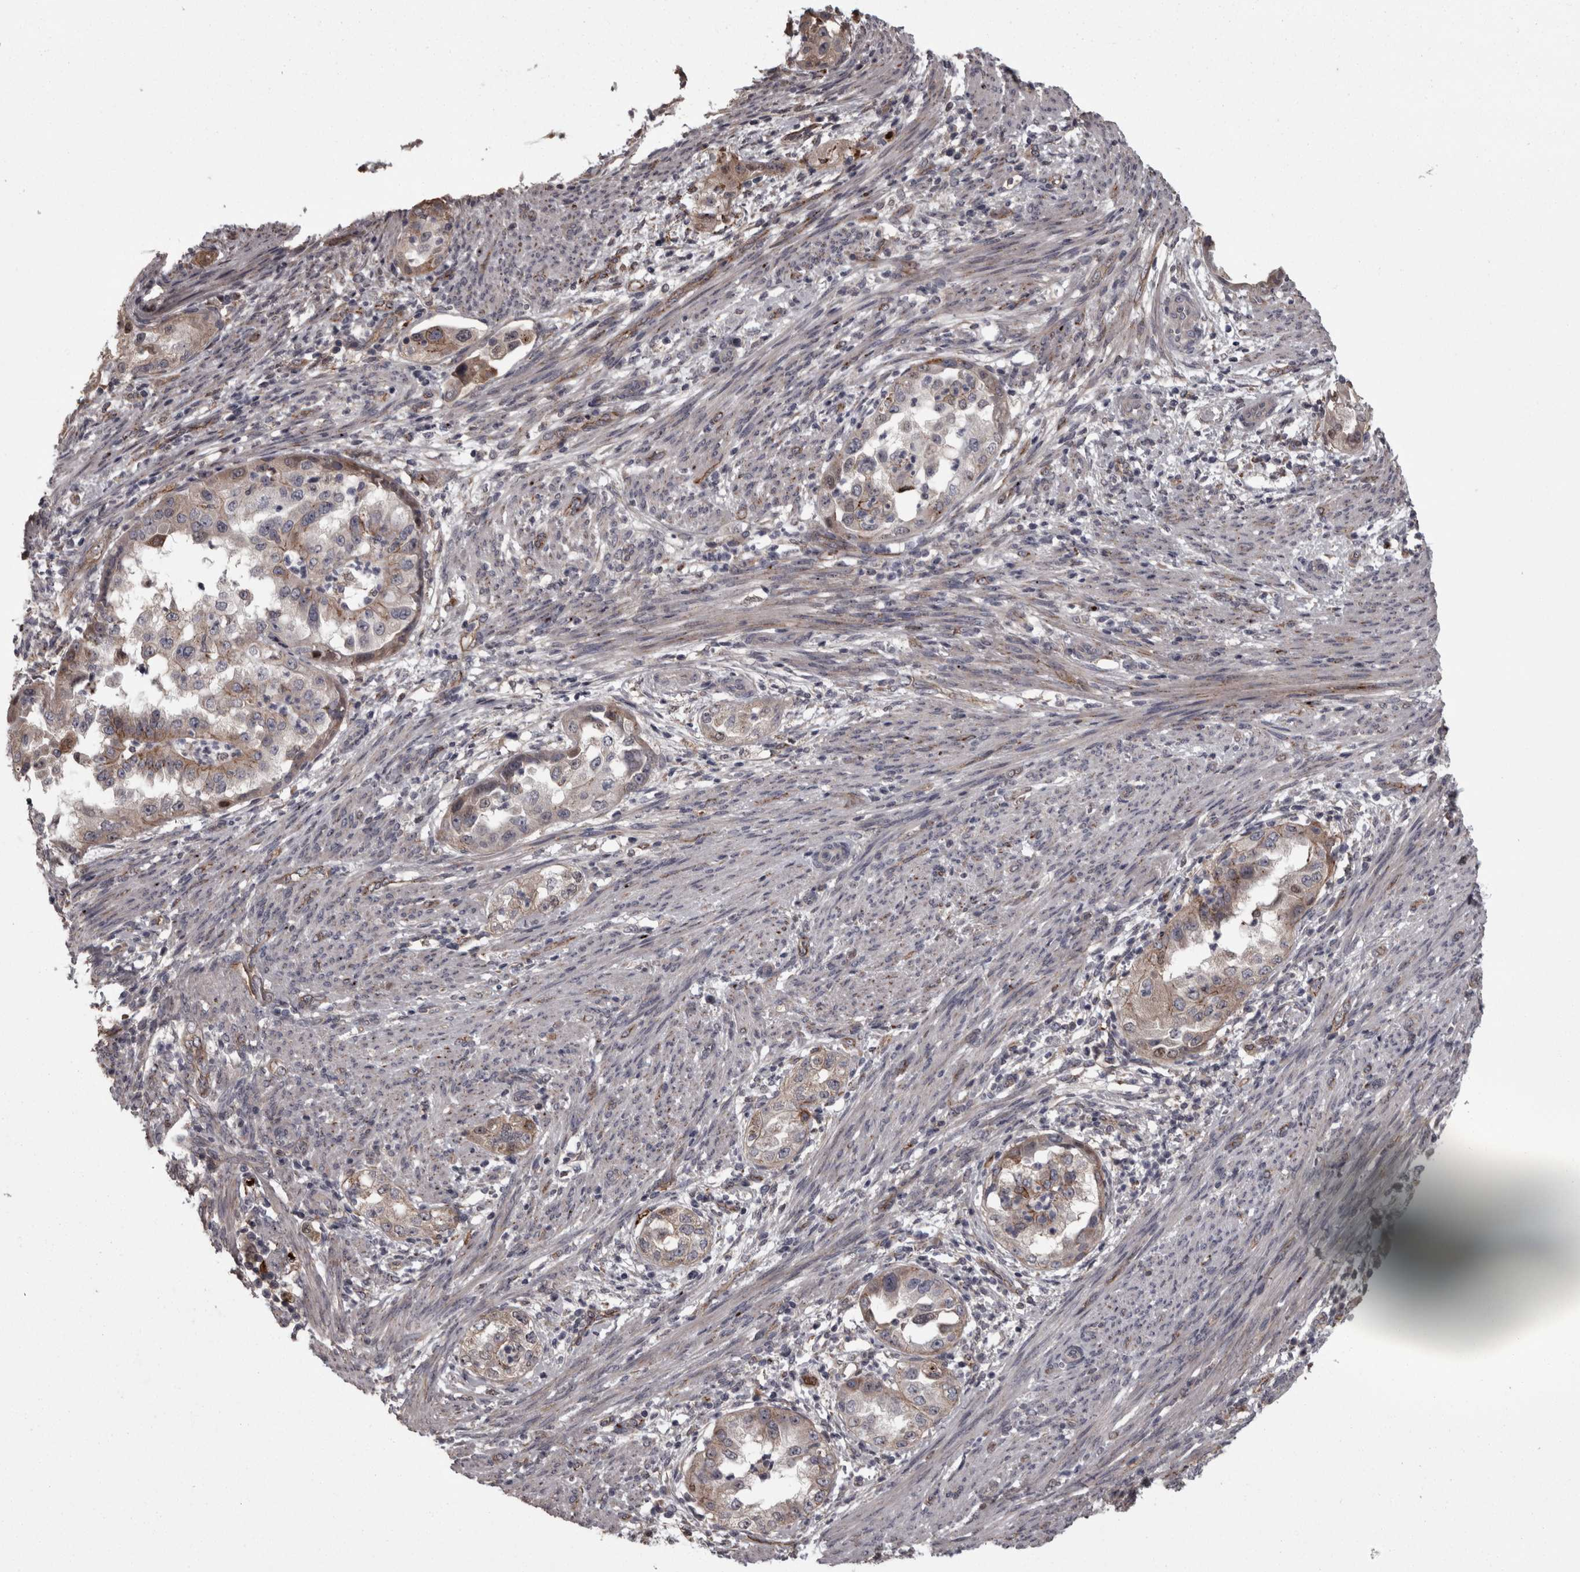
{"staining": {"intensity": "weak", "quantity": "25%-75%", "location": "cytoplasmic/membranous"}, "tissue": "endometrial cancer", "cell_type": "Tumor cells", "image_type": "cancer", "snomed": [{"axis": "morphology", "description": "Adenocarcinoma, NOS"}, {"axis": "topography", "description": "Endometrium"}], "caption": "There is low levels of weak cytoplasmic/membranous expression in tumor cells of endometrial adenocarcinoma, as demonstrated by immunohistochemical staining (brown color).", "gene": "PCDH17", "patient": {"sex": "female", "age": 85}}